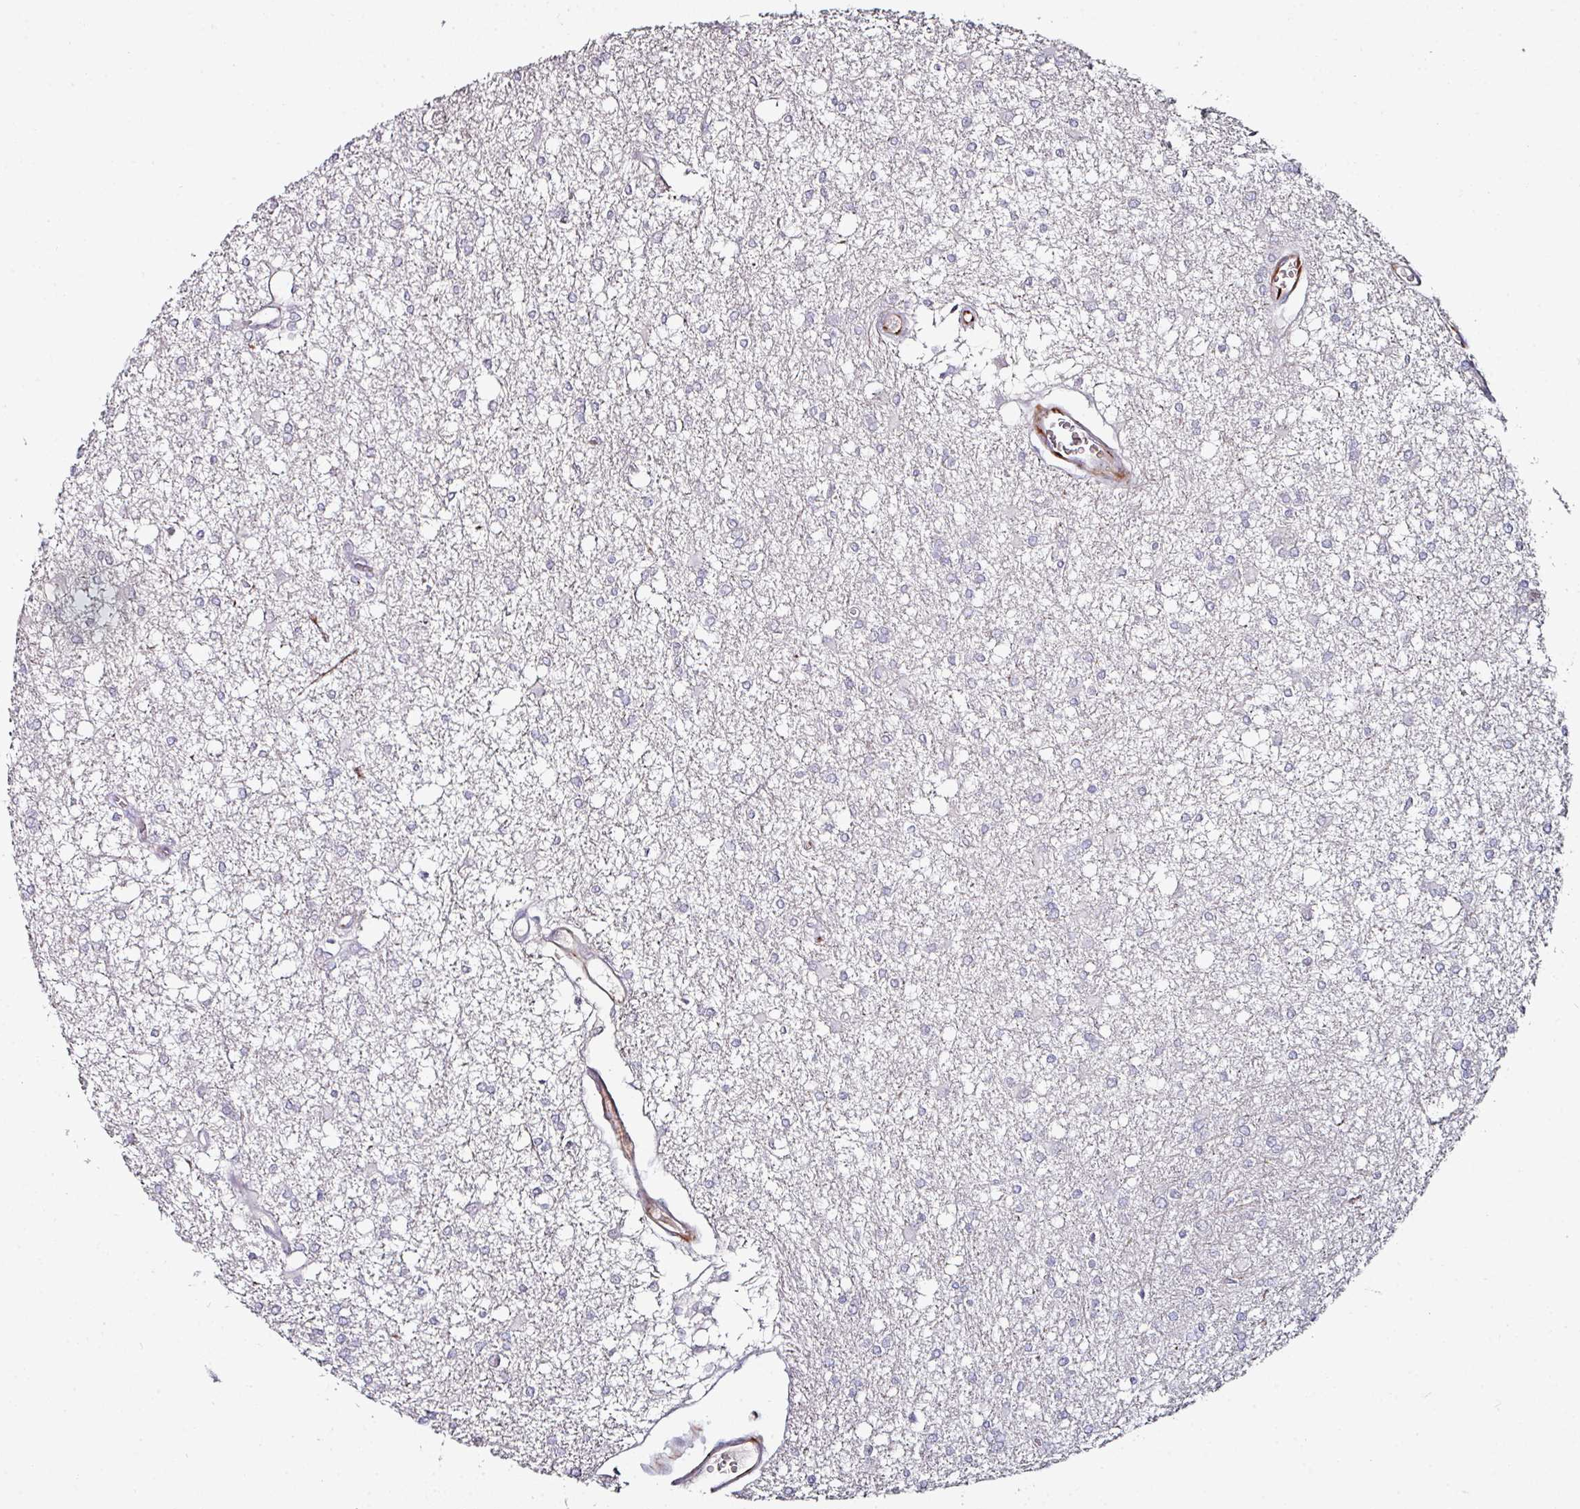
{"staining": {"intensity": "negative", "quantity": "none", "location": "none"}, "tissue": "glioma", "cell_type": "Tumor cells", "image_type": "cancer", "snomed": [{"axis": "morphology", "description": "Glioma, malignant, High grade"}, {"axis": "topography", "description": "Brain"}], "caption": "Tumor cells are negative for protein expression in human glioma.", "gene": "TMPRSS9", "patient": {"sex": "male", "age": 48}}